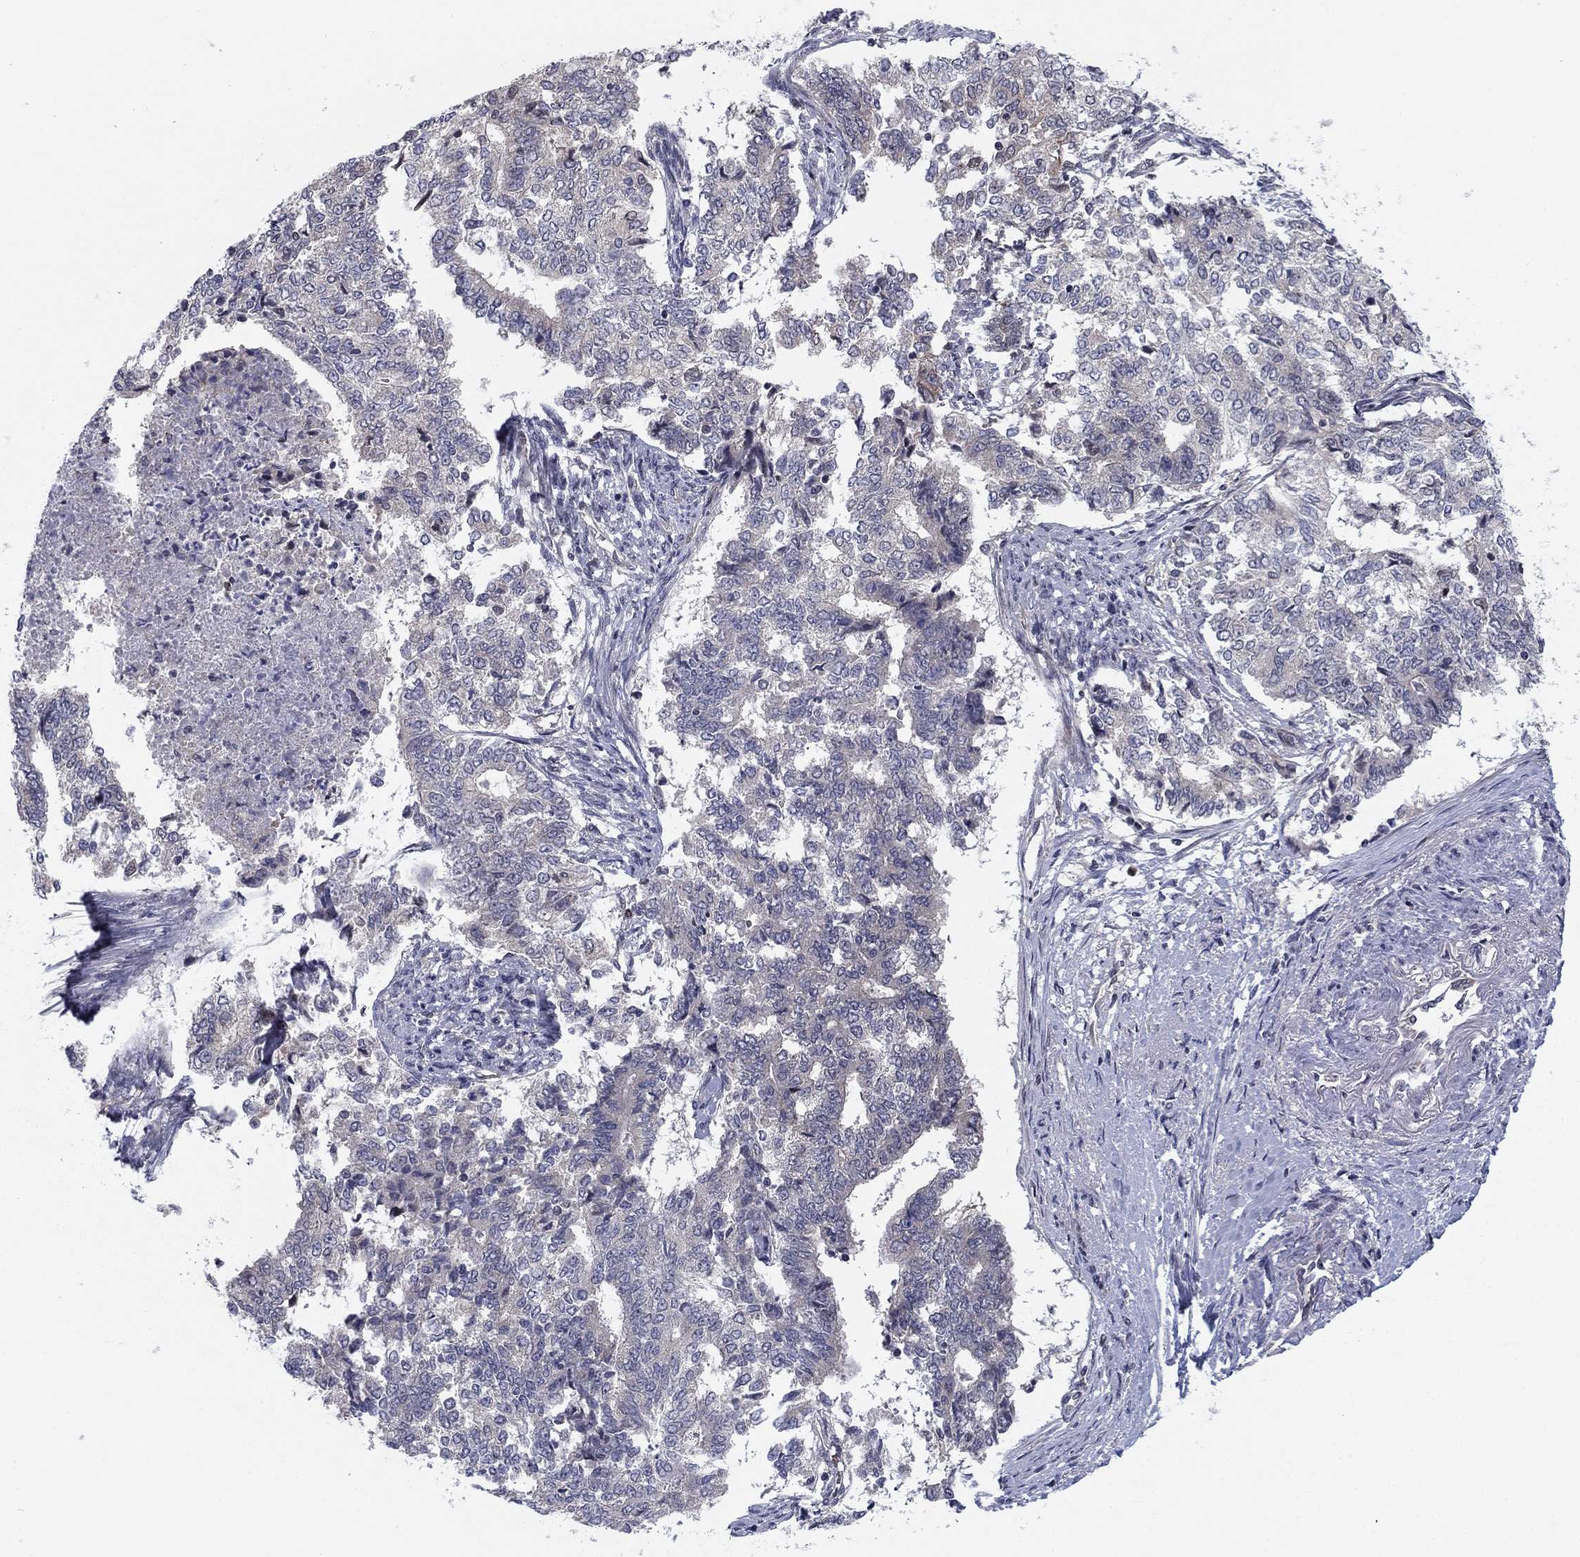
{"staining": {"intensity": "moderate", "quantity": "<25%", "location": "cytoplasmic/membranous"}, "tissue": "endometrial cancer", "cell_type": "Tumor cells", "image_type": "cancer", "snomed": [{"axis": "morphology", "description": "Adenocarcinoma, NOS"}, {"axis": "topography", "description": "Endometrium"}], "caption": "Protein staining of adenocarcinoma (endometrial) tissue displays moderate cytoplasmic/membranous expression in about <25% of tumor cells. (brown staining indicates protein expression, while blue staining denotes nuclei).", "gene": "BCL11A", "patient": {"sex": "female", "age": 65}}